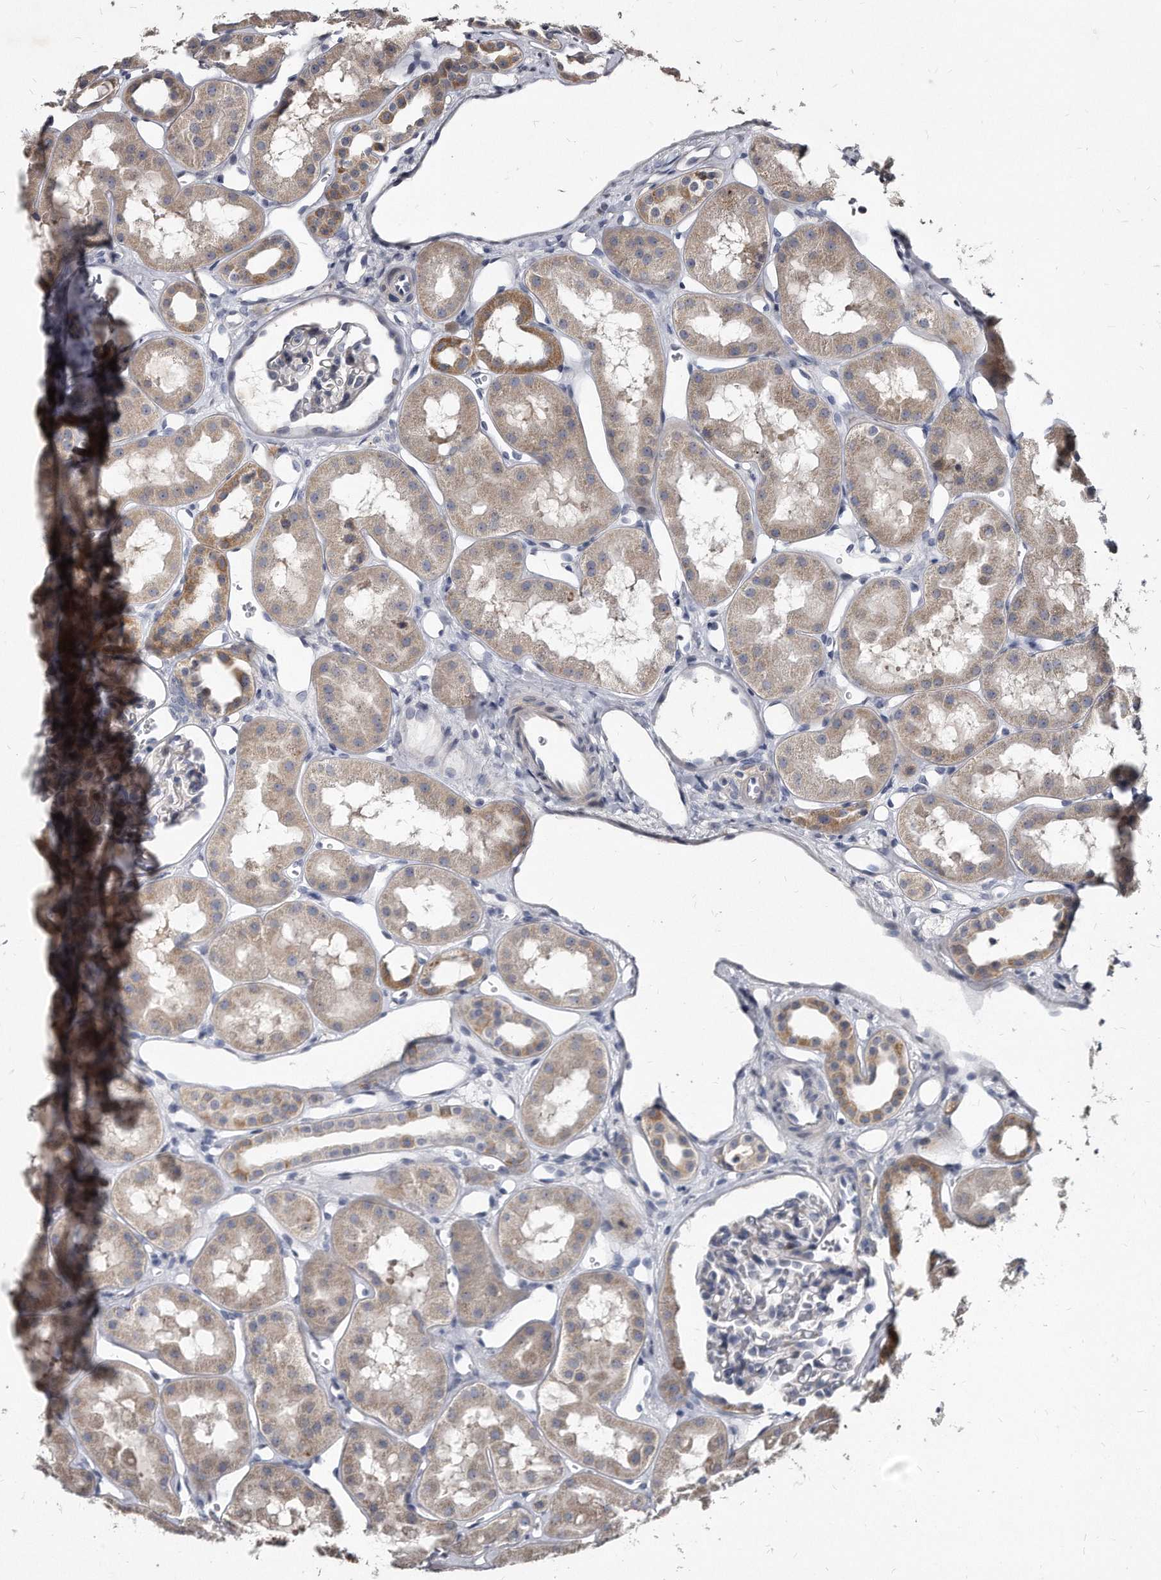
{"staining": {"intensity": "negative", "quantity": "none", "location": "none"}, "tissue": "kidney", "cell_type": "Cells in glomeruli", "image_type": "normal", "snomed": [{"axis": "morphology", "description": "Normal tissue, NOS"}, {"axis": "topography", "description": "Kidney"}], "caption": "Immunohistochemistry of unremarkable kidney exhibits no positivity in cells in glomeruli.", "gene": "KLHDC3", "patient": {"sex": "male", "age": 16}}